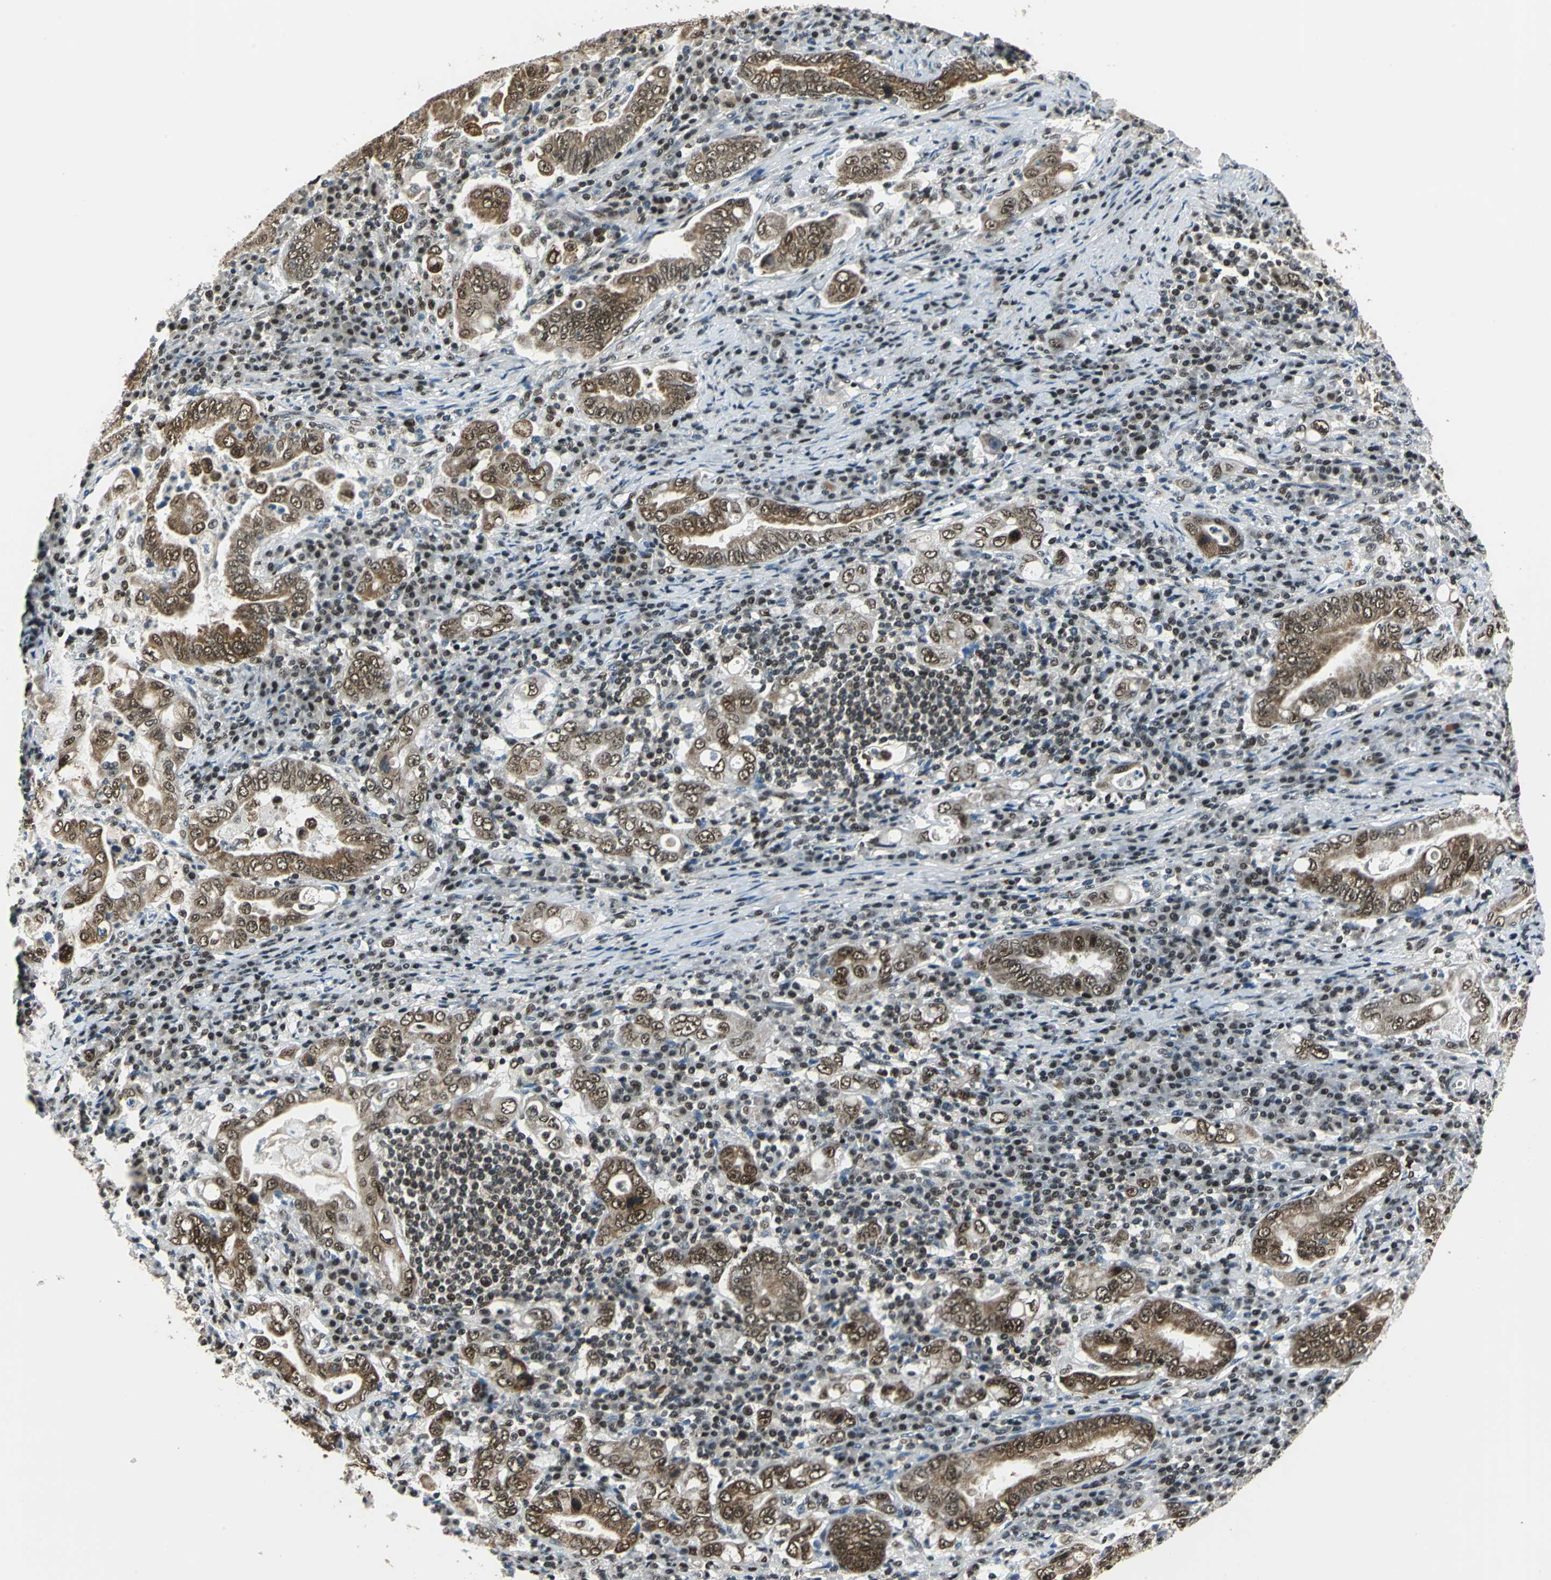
{"staining": {"intensity": "strong", "quantity": ">75%", "location": "cytoplasmic/membranous"}, "tissue": "stomach cancer", "cell_type": "Tumor cells", "image_type": "cancer", "snomed": [{"axis": "morphology", "description": "Normal tissue, NOS"}, {"axis": "morphology", "description": "Adenocarcinoma, NOS"}, {"axis": "topography", "description": "Esophagus"}, {"axis": "topography", "description": "Stomach, upper"}, {"axis": "topography", "description": "Peripheral nerve tissue"}], "caption": "Immunohistochemical staining of adenocarcinoma (stomach) displays high levels of strong cytoplasmic/membranous protein positivity in about >75% of tumor cells.", "gene": "BCLAF1", "patient": {"sex": "male", "age": 62}}